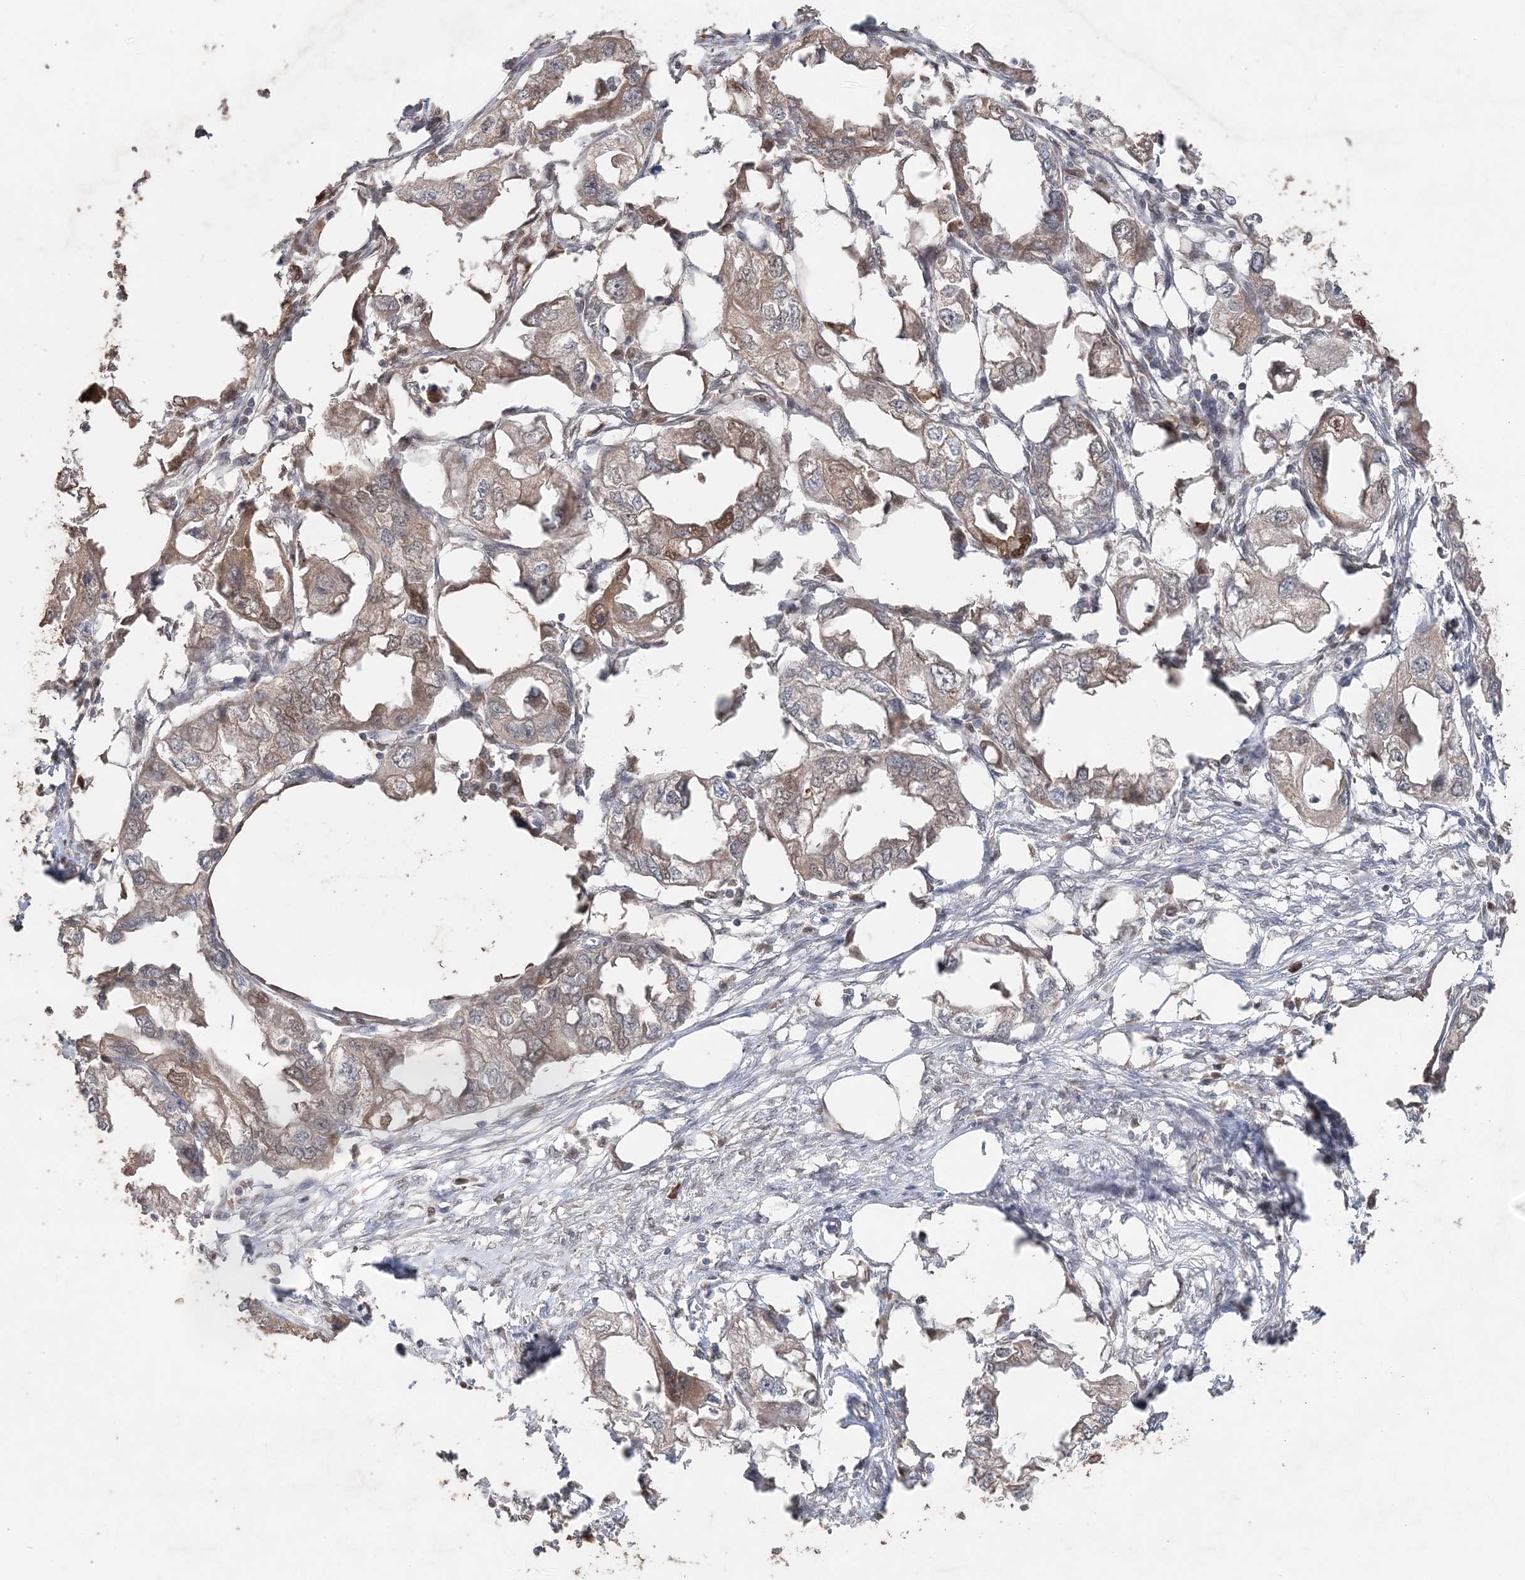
{"staining": {"intensity": "weak", "quantity": ">75%", "location": "cytoplasmic/membranous"}, "tissue": "endometrial cancer", "cell_type": "Tumor cells", "image_type": "cancer", "snomed": [{"axis": "morphology", "description": "Adenocarcinoma, NOS"}, {"axis": "morphology", "description": "Adenocarcinoma, metastatic, NOS"}, {"axis": "topography", "description": "Adipose tissue"}, {"axis": "topography", "description": "Endometrium"}], "caption": "Protein expression analysis of human endometrial cancer (metastatic adenocarcinoma) reveals weak cytoplasmic/membranous expression in approximately >75% of tumor cells.", "gene": "SLU7", "patient": {"sex": "female", "age": 67}}